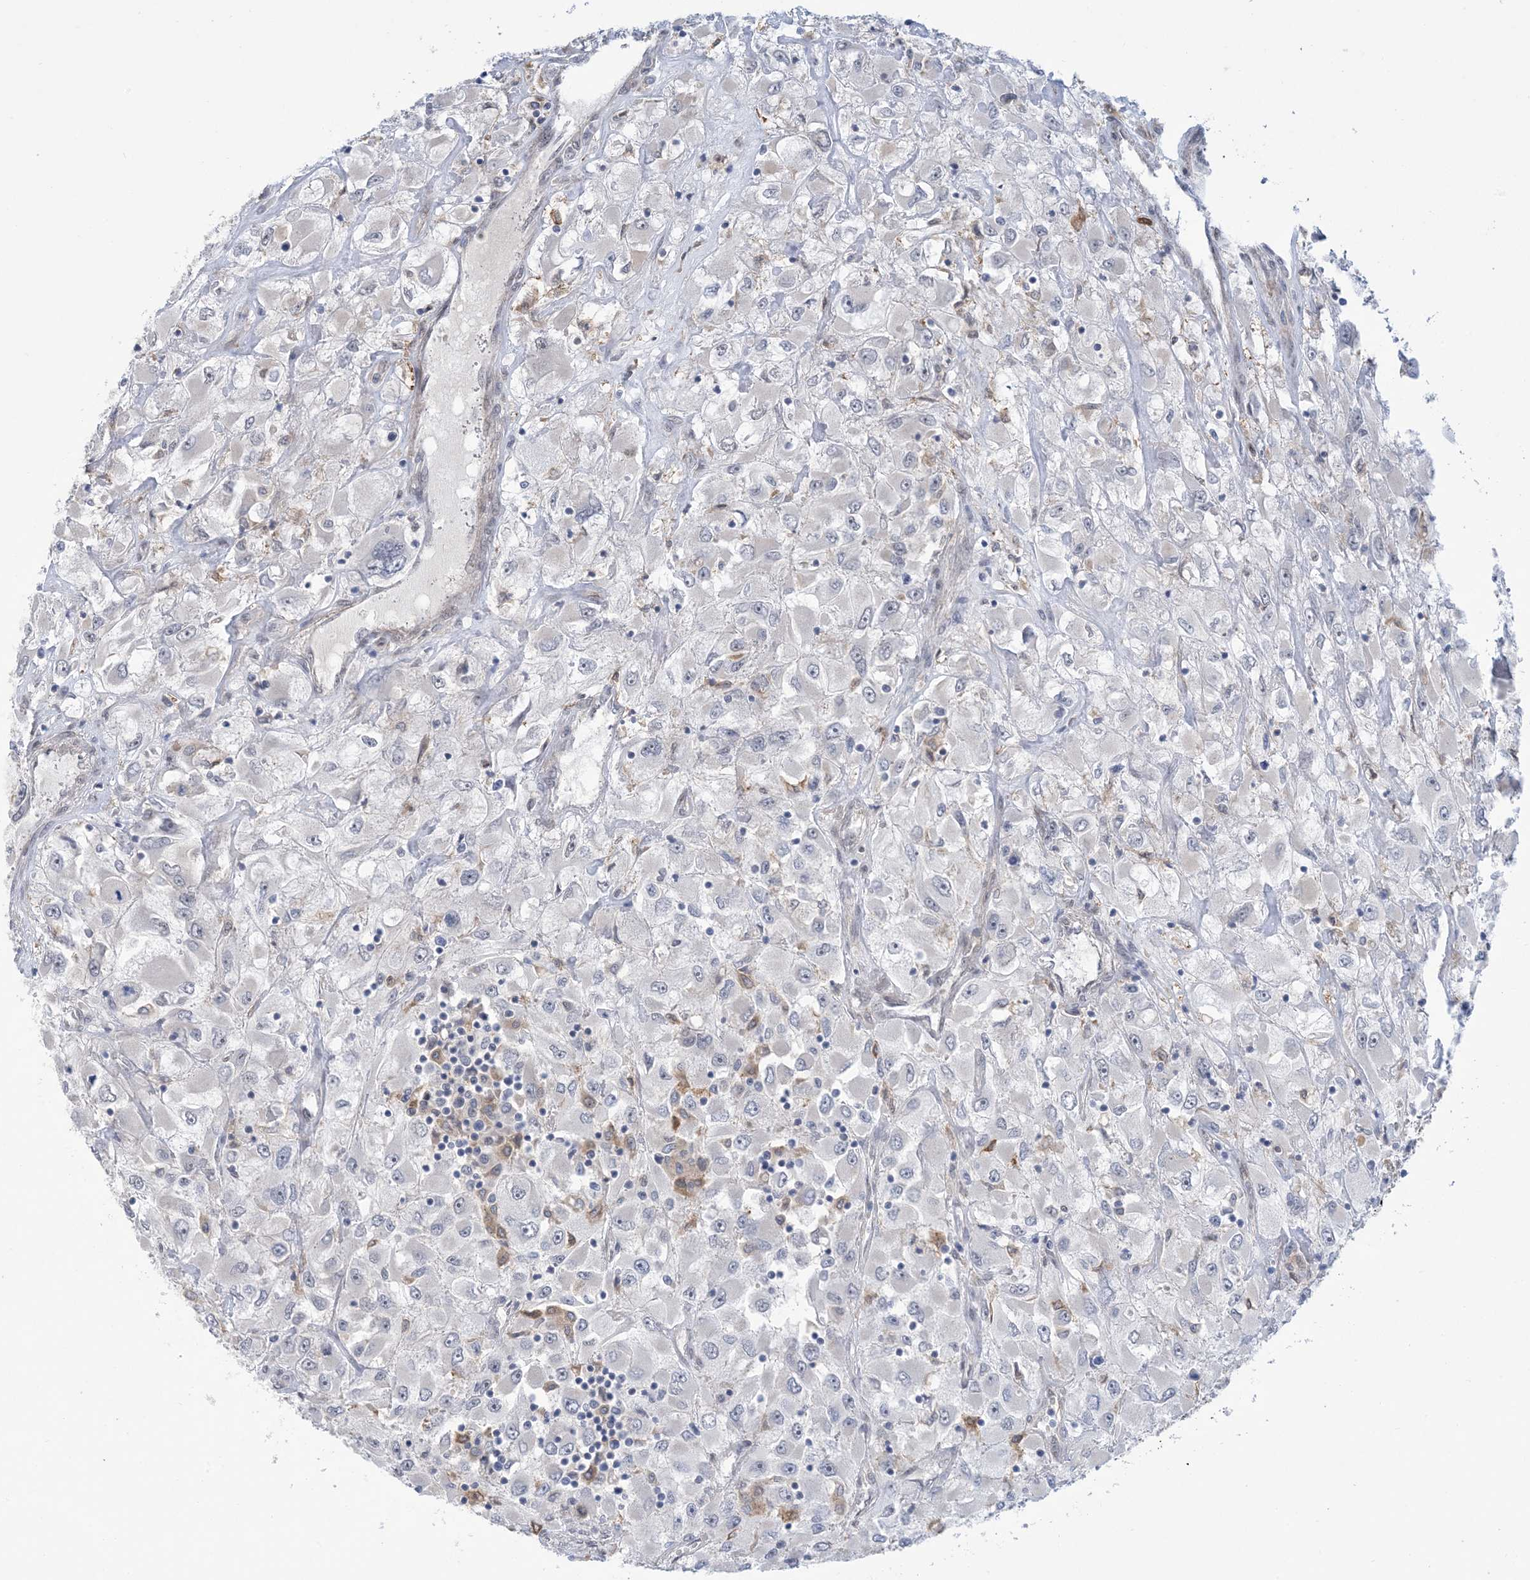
{"staining": {"intensity": "negative", "quantity": "none", "location": "none"}, "tissue": "renal cancer", "cell_type": "Tumor cells", "image_type": "cancer", "snomed": [{"axis": "morphology", "description": "Adenocarcinoma, NOS"}, {"axis": "topography", "description": "Kidney"}], "caption": "Protein analysis of renal cancer (adenocarcinoma) exhibits no significant expression in tumor cells. The staining was performed using DAB to visualize the protein expression in brown, while the nuclei were stained in blue with hematoxylin (Magnification: 20x).", "gene": "ZNF8", "patient": {"sex": "female", "age": 52}}